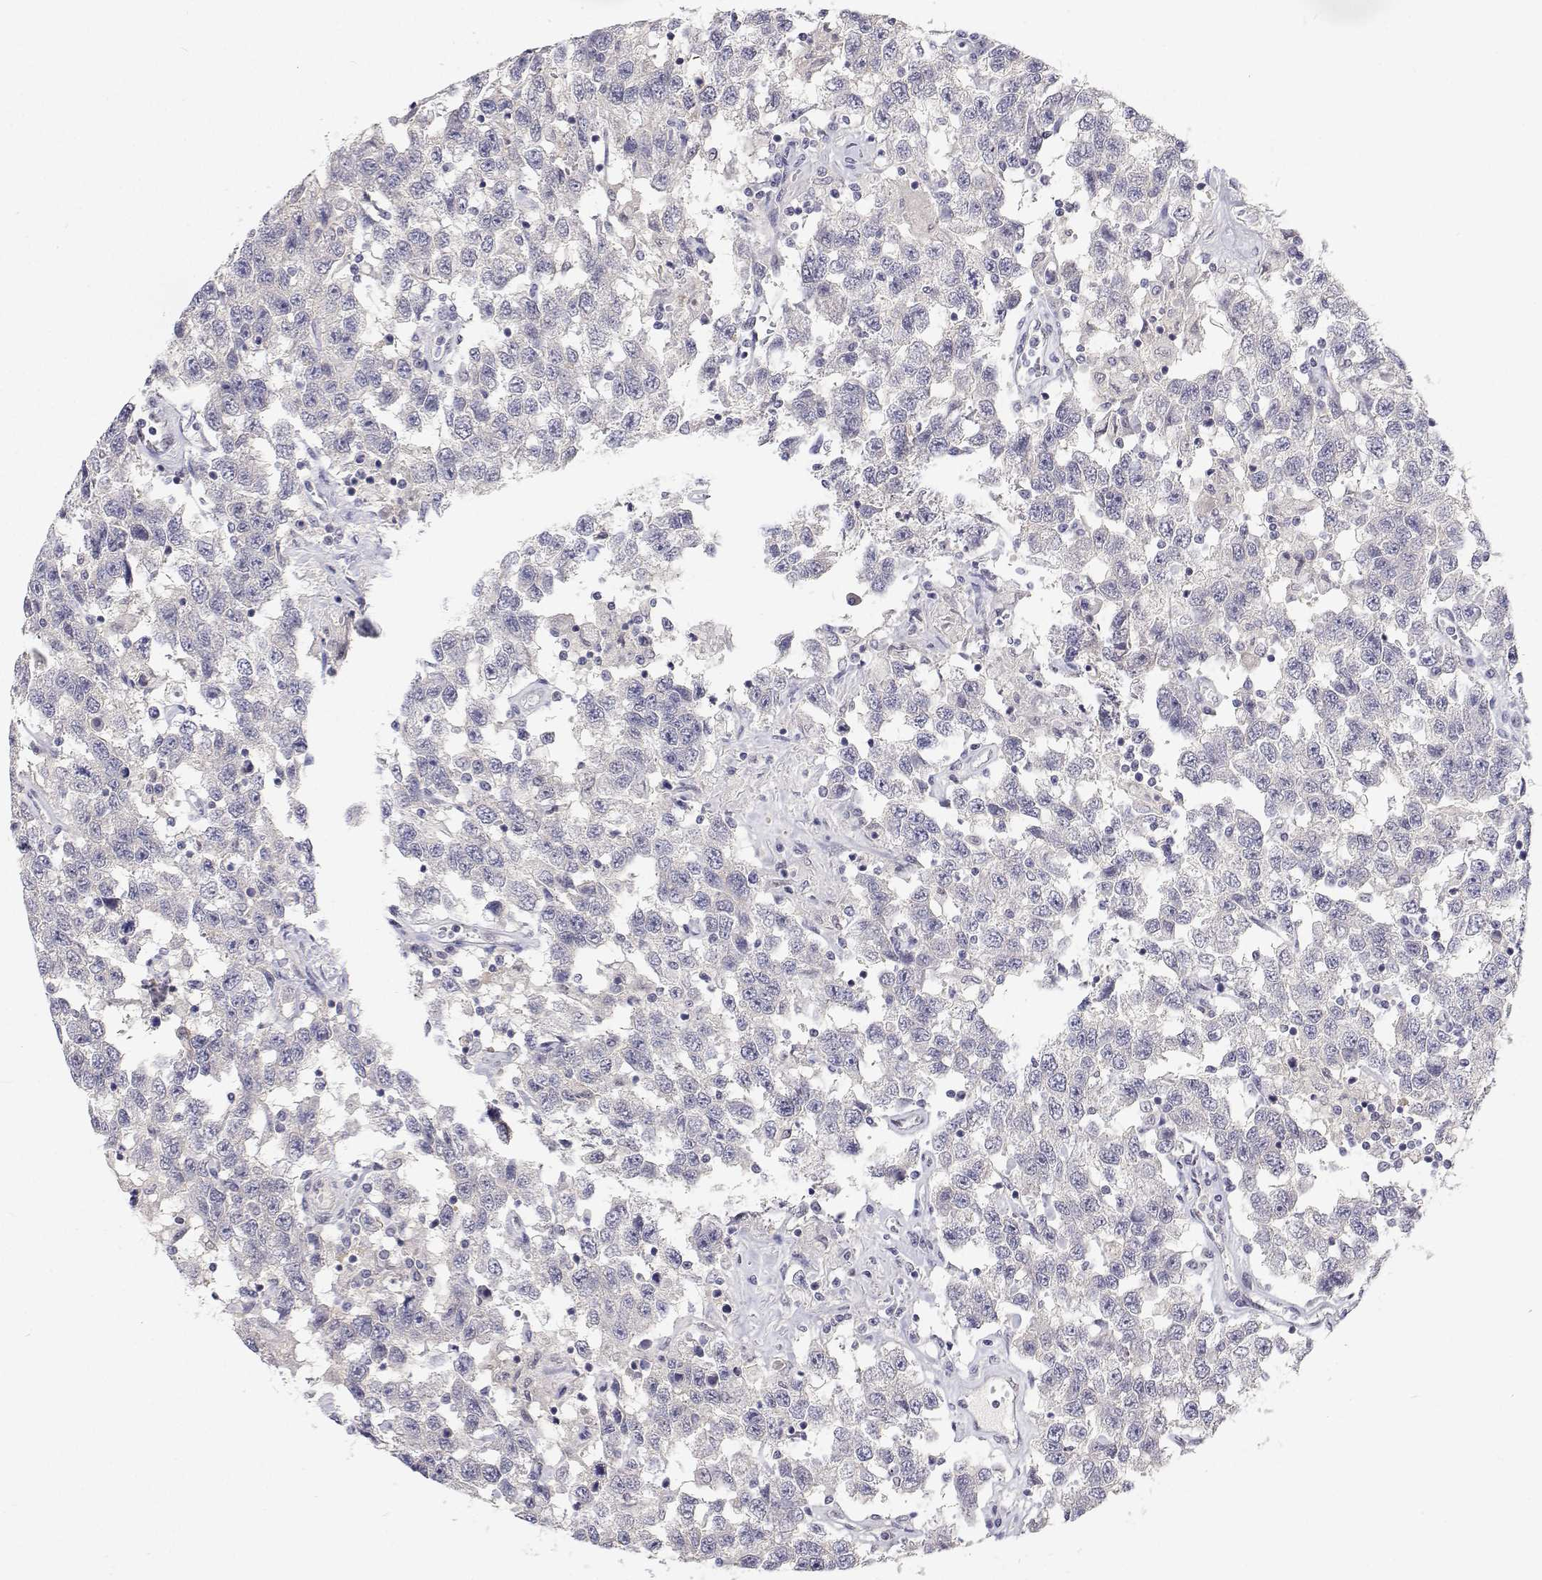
{"staining": {"intensity": "negative", "quantity": "none", "location": "none"}, "tissue": "testis cancer", "cell_type": "Tumor cells", "image_type": "cancer", "snomed": [{"axis": "morphology", "description": "Seminoma, NOS"}, {"axis": "topography", "description": "Testis"}], "caption": "This is a photomicrograph of immunohistochemistry (IHC) staining of seminoma (testis), which shows no expression in tumor cells.", "gene": "MYPN", "patient": {"sex": "male", "age": 41}}